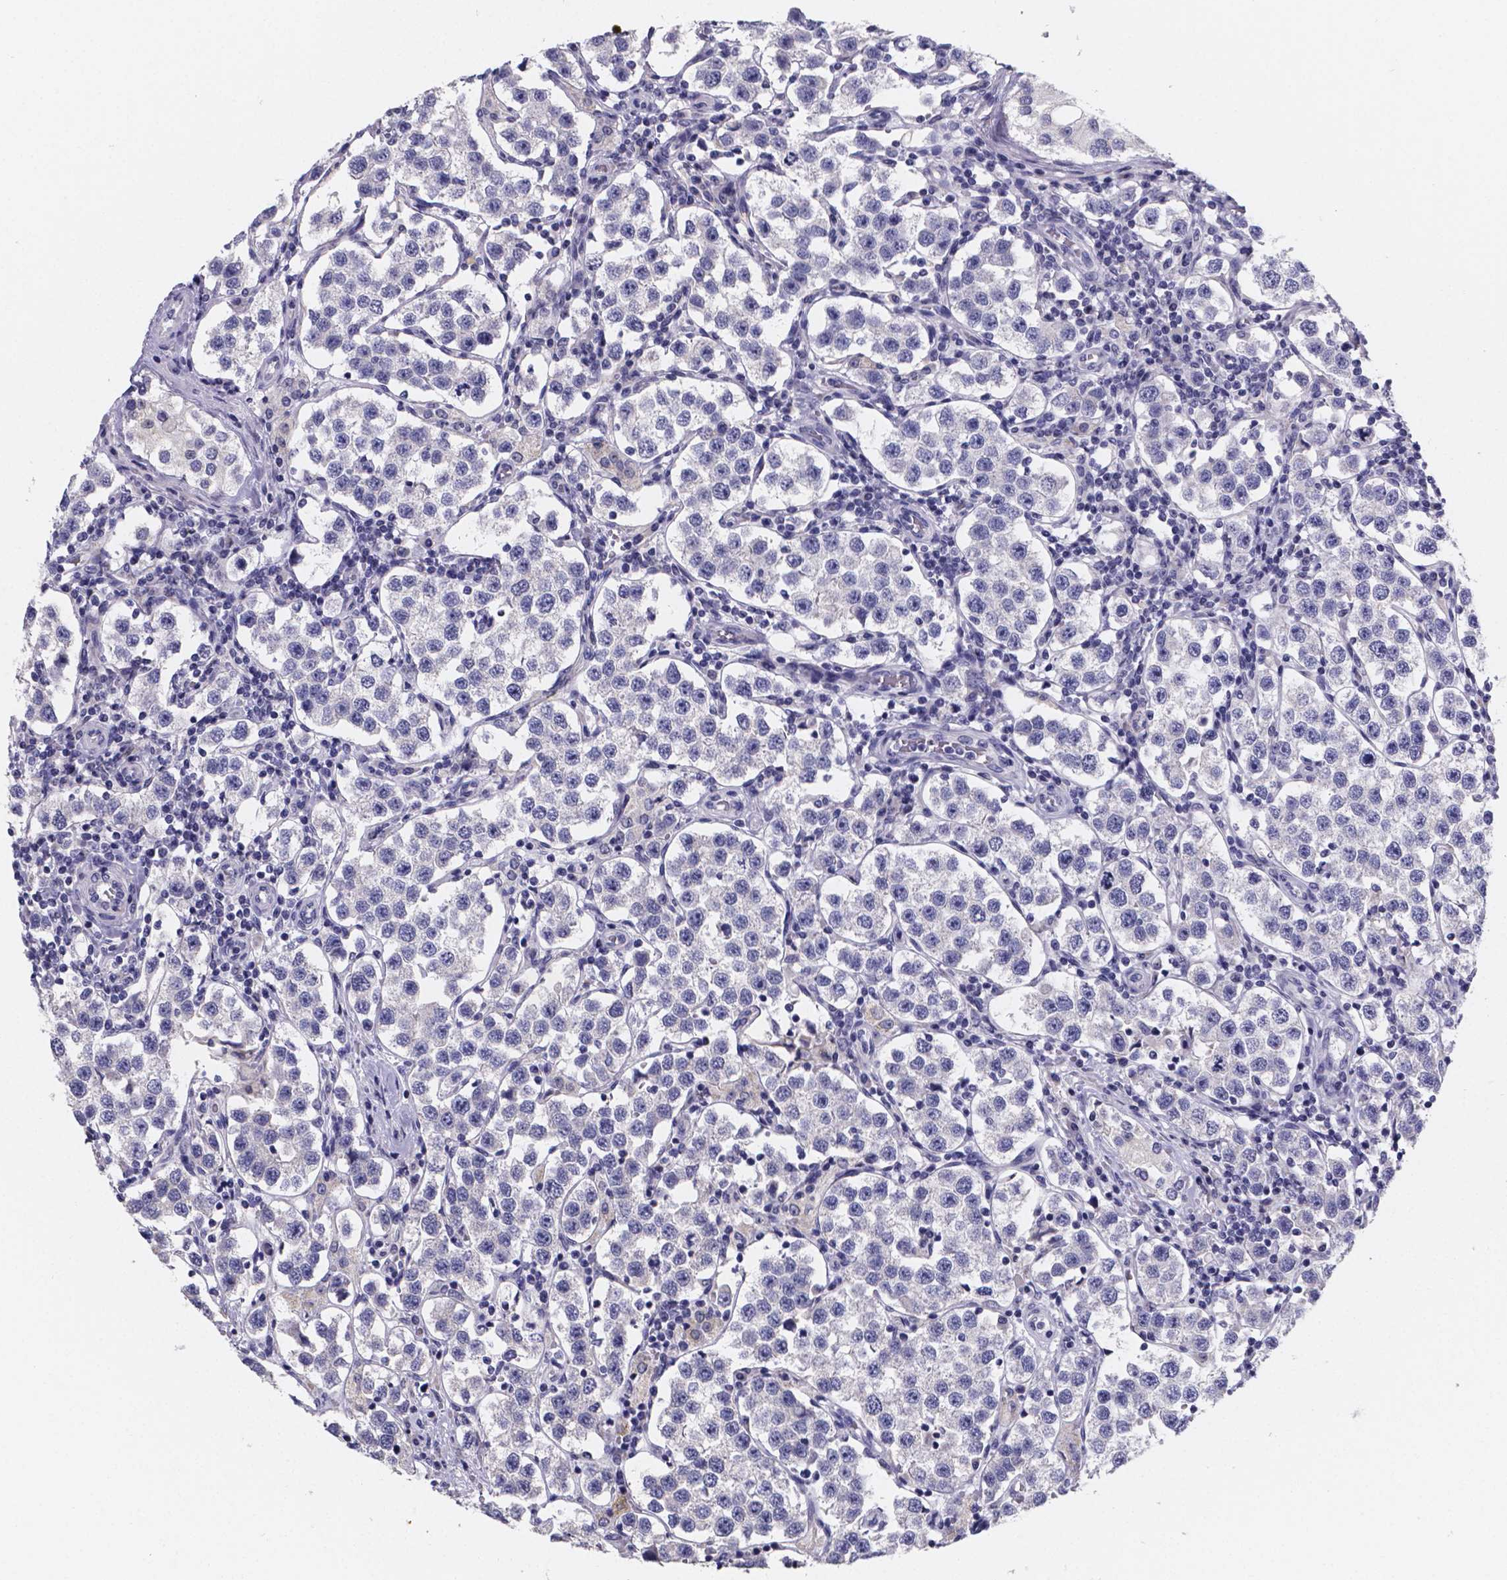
{"staining": {"intensity": "negative", "quantity": "none", "location": "none"}, "tissue": "testis cancer", "cell_type": "Tumor cells", "image_type": "cancer", "snomed": [{"axis": "morphology", "description": "Seminoma, NOS"}, {"axis": "topography", "description": "Testis"}], "caption": "Immunohistochemistry histopathology image of human testis seminoma stained for a protein (brown), which demonstrates no positivity in tumor cells. (Immunohistochemistry, brightfield microscopy, high magnification).", "gene": "PAH", "patient": {"sex": "male", "age": 37}}